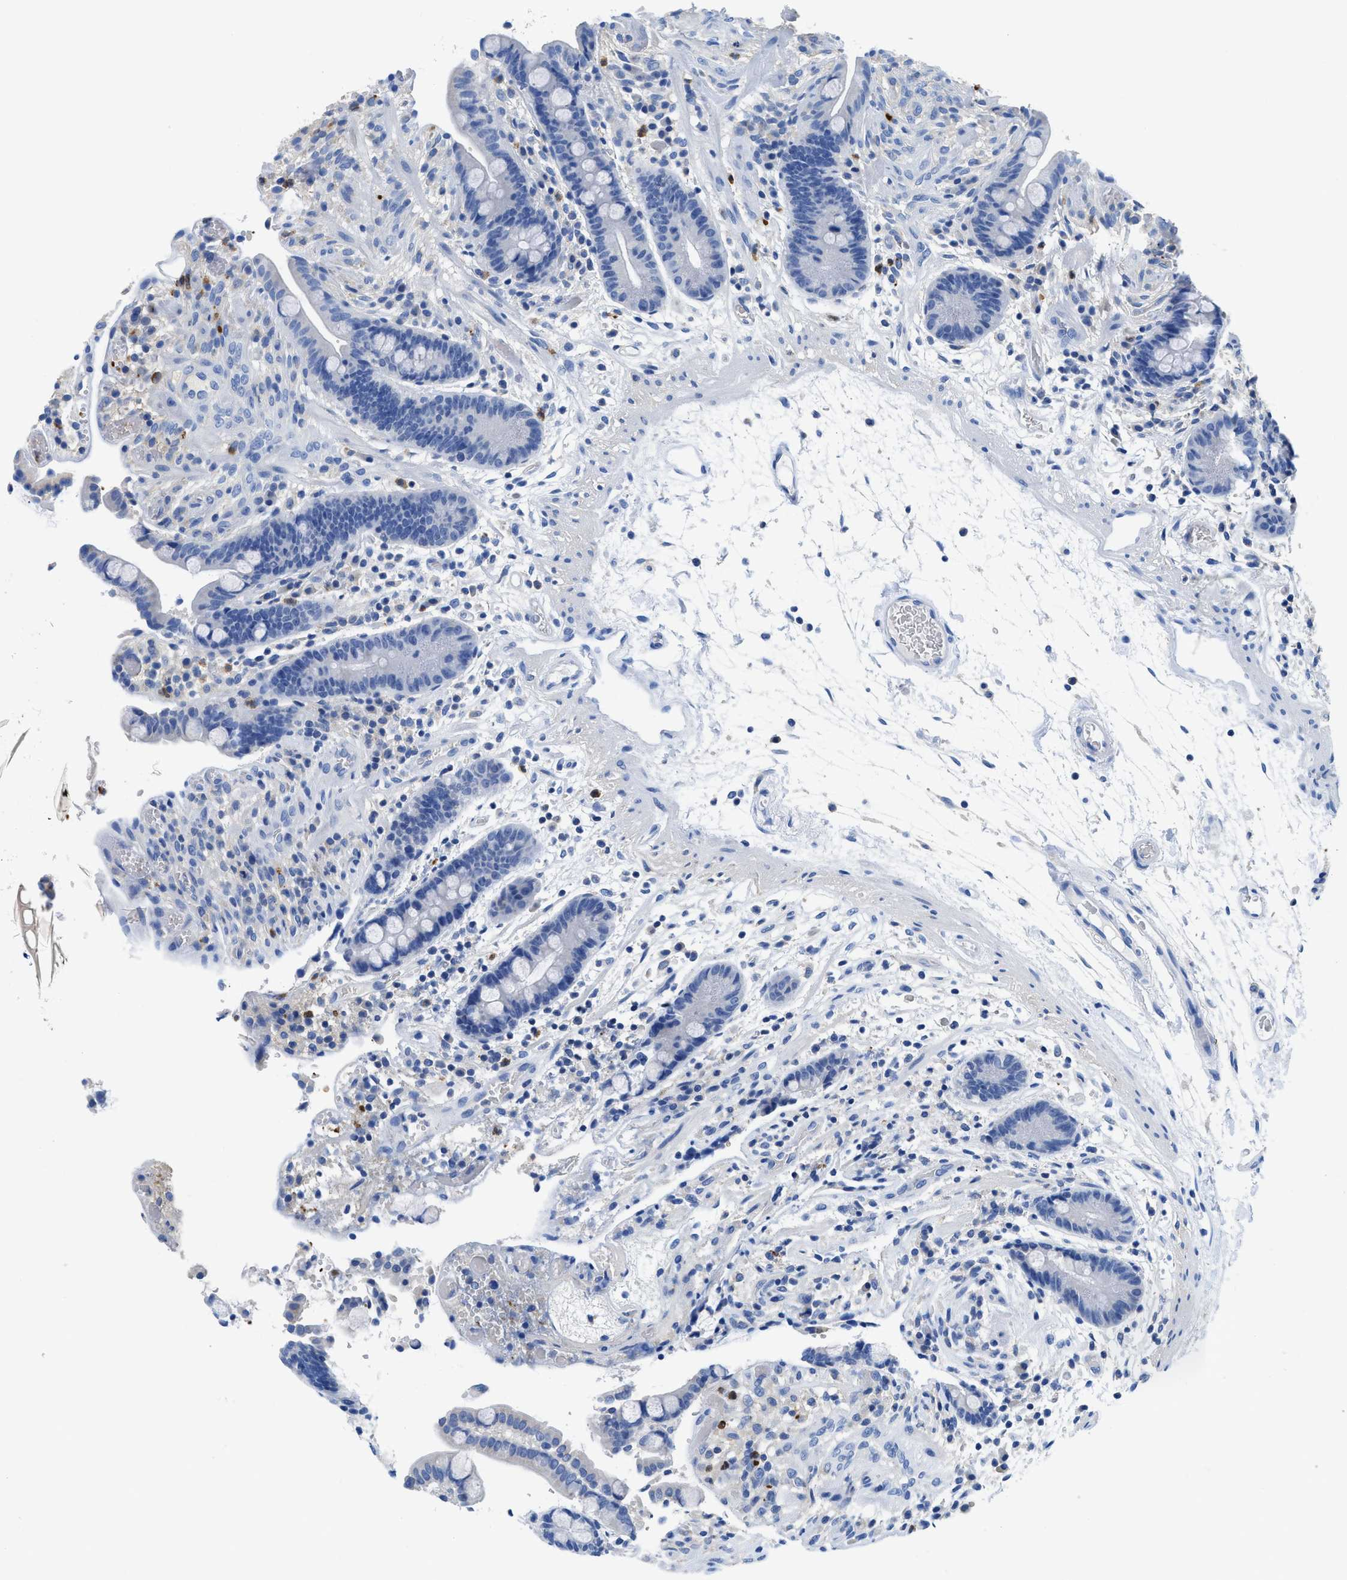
{"staining": {"intensity": "negative", "quantity": "none", "location": "none"}, "tissue": "colon", "cell_type": "Endothelial cells", "image_type": "normal", "snomed": [{"axis": "morphology", "description": "Normal tissue, NOS"}, {"axis": "topography", "description": "Colon"}], "caption": "Benign colon was stained to show a protein in brown. There is no significant expression in endothelial cells.", "gene": "NEB", "patient": {"sex": "male", "age": 73}}